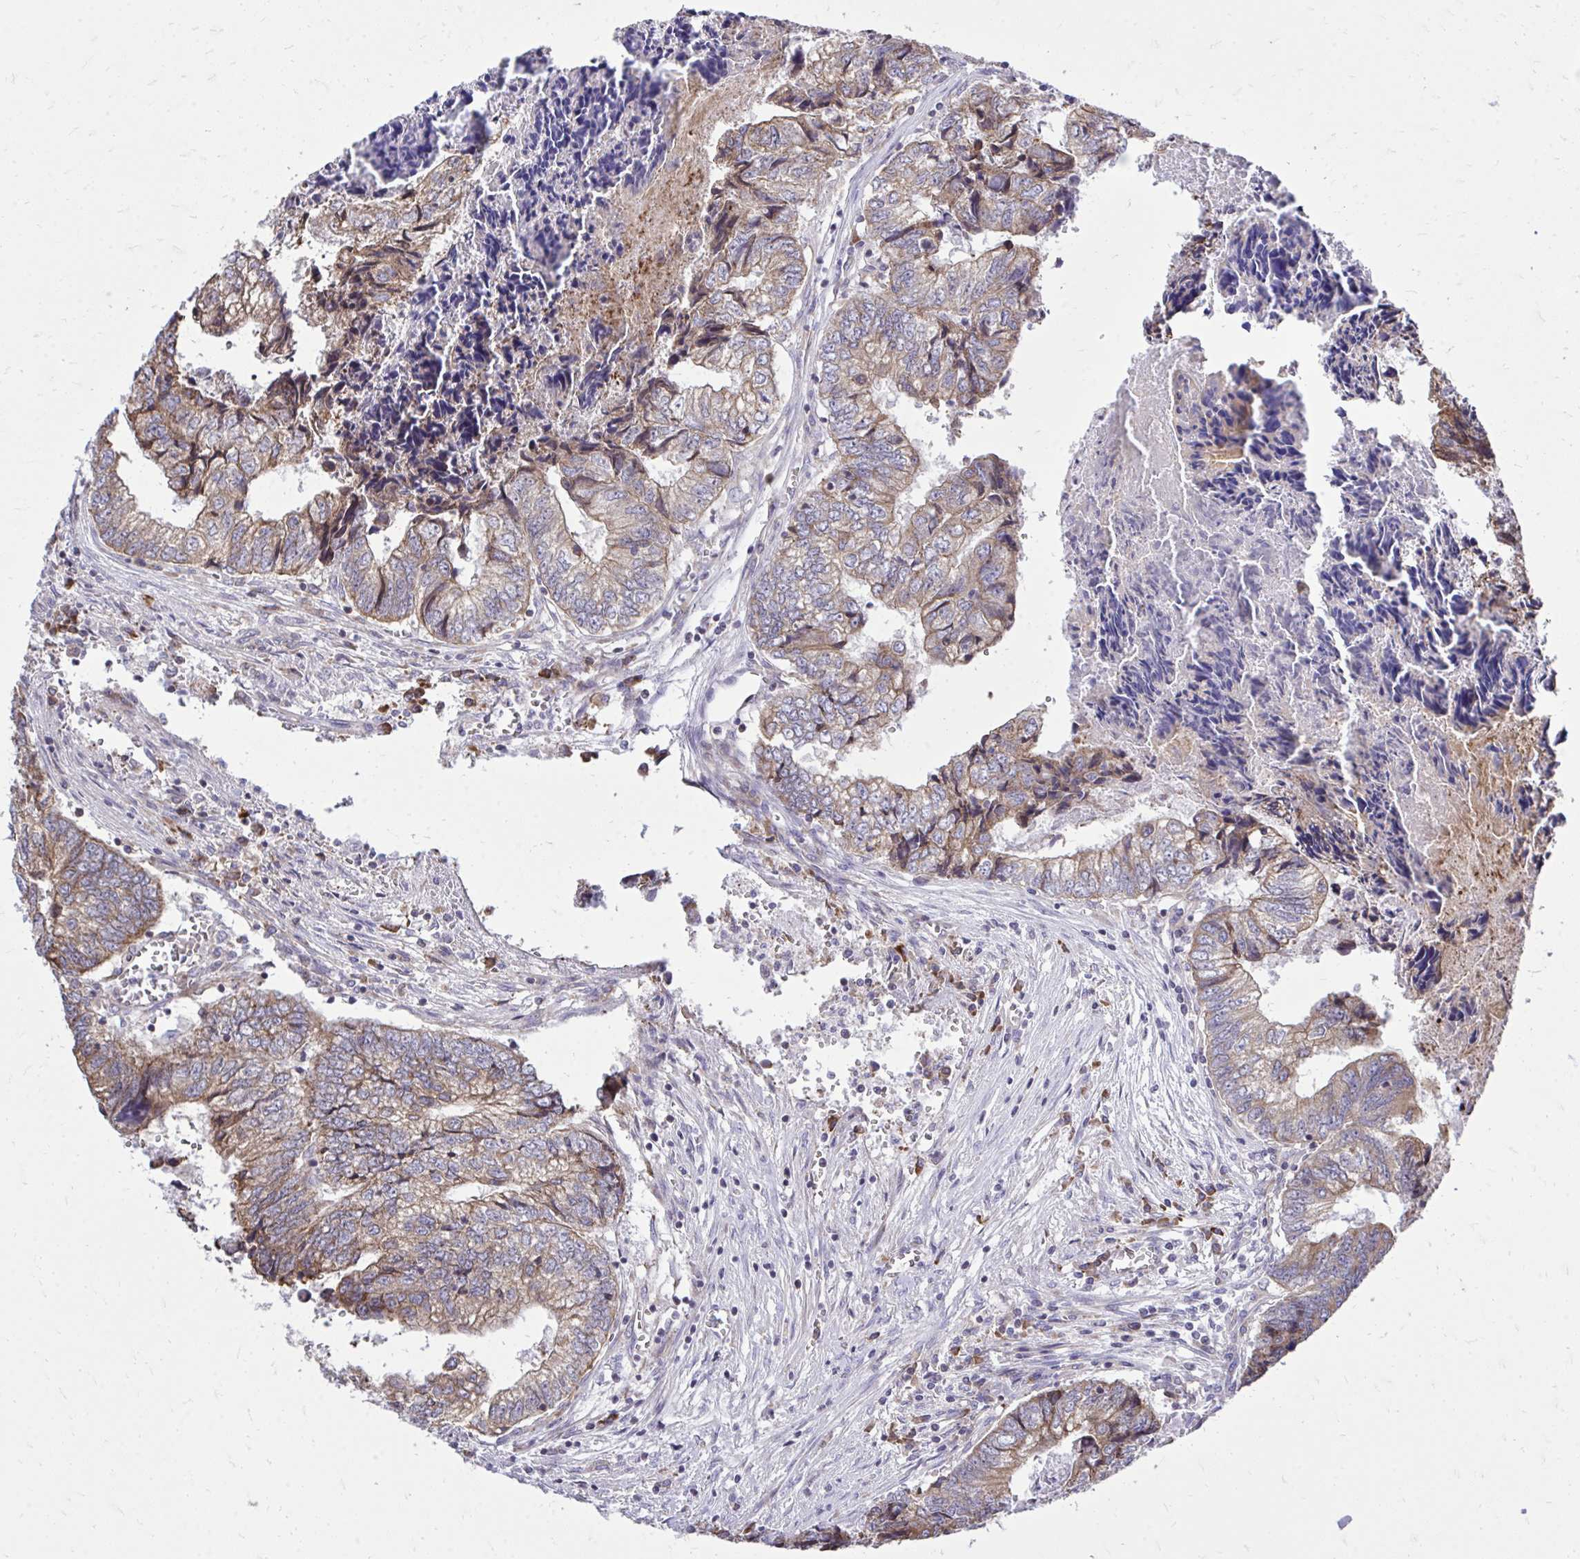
{"staining": {"intensity": "moderate", "quantity": "25%-75%", "location": "cytoplasmic/membranous"}, "tissue": "colorectal cancer", "cell_type": "Tumor cells", "image_type": "cancer", "snomed": [{"axis": "morphology", "description": "Adenocarcinoma, NOS"}, {"axis": "topography", "description": "Colon"}], "caption": "A brown stain highlights moderate cytoplasmic/membranous staining of a protein in human colorectal adenocarcinoma tumor cells. (DAB (3,3'-diaminobenzidine) = brown stain, brightfield microscopy at high magnification).", "gene": "METTL9", "patient": {"sex": "male", "age": 86}}